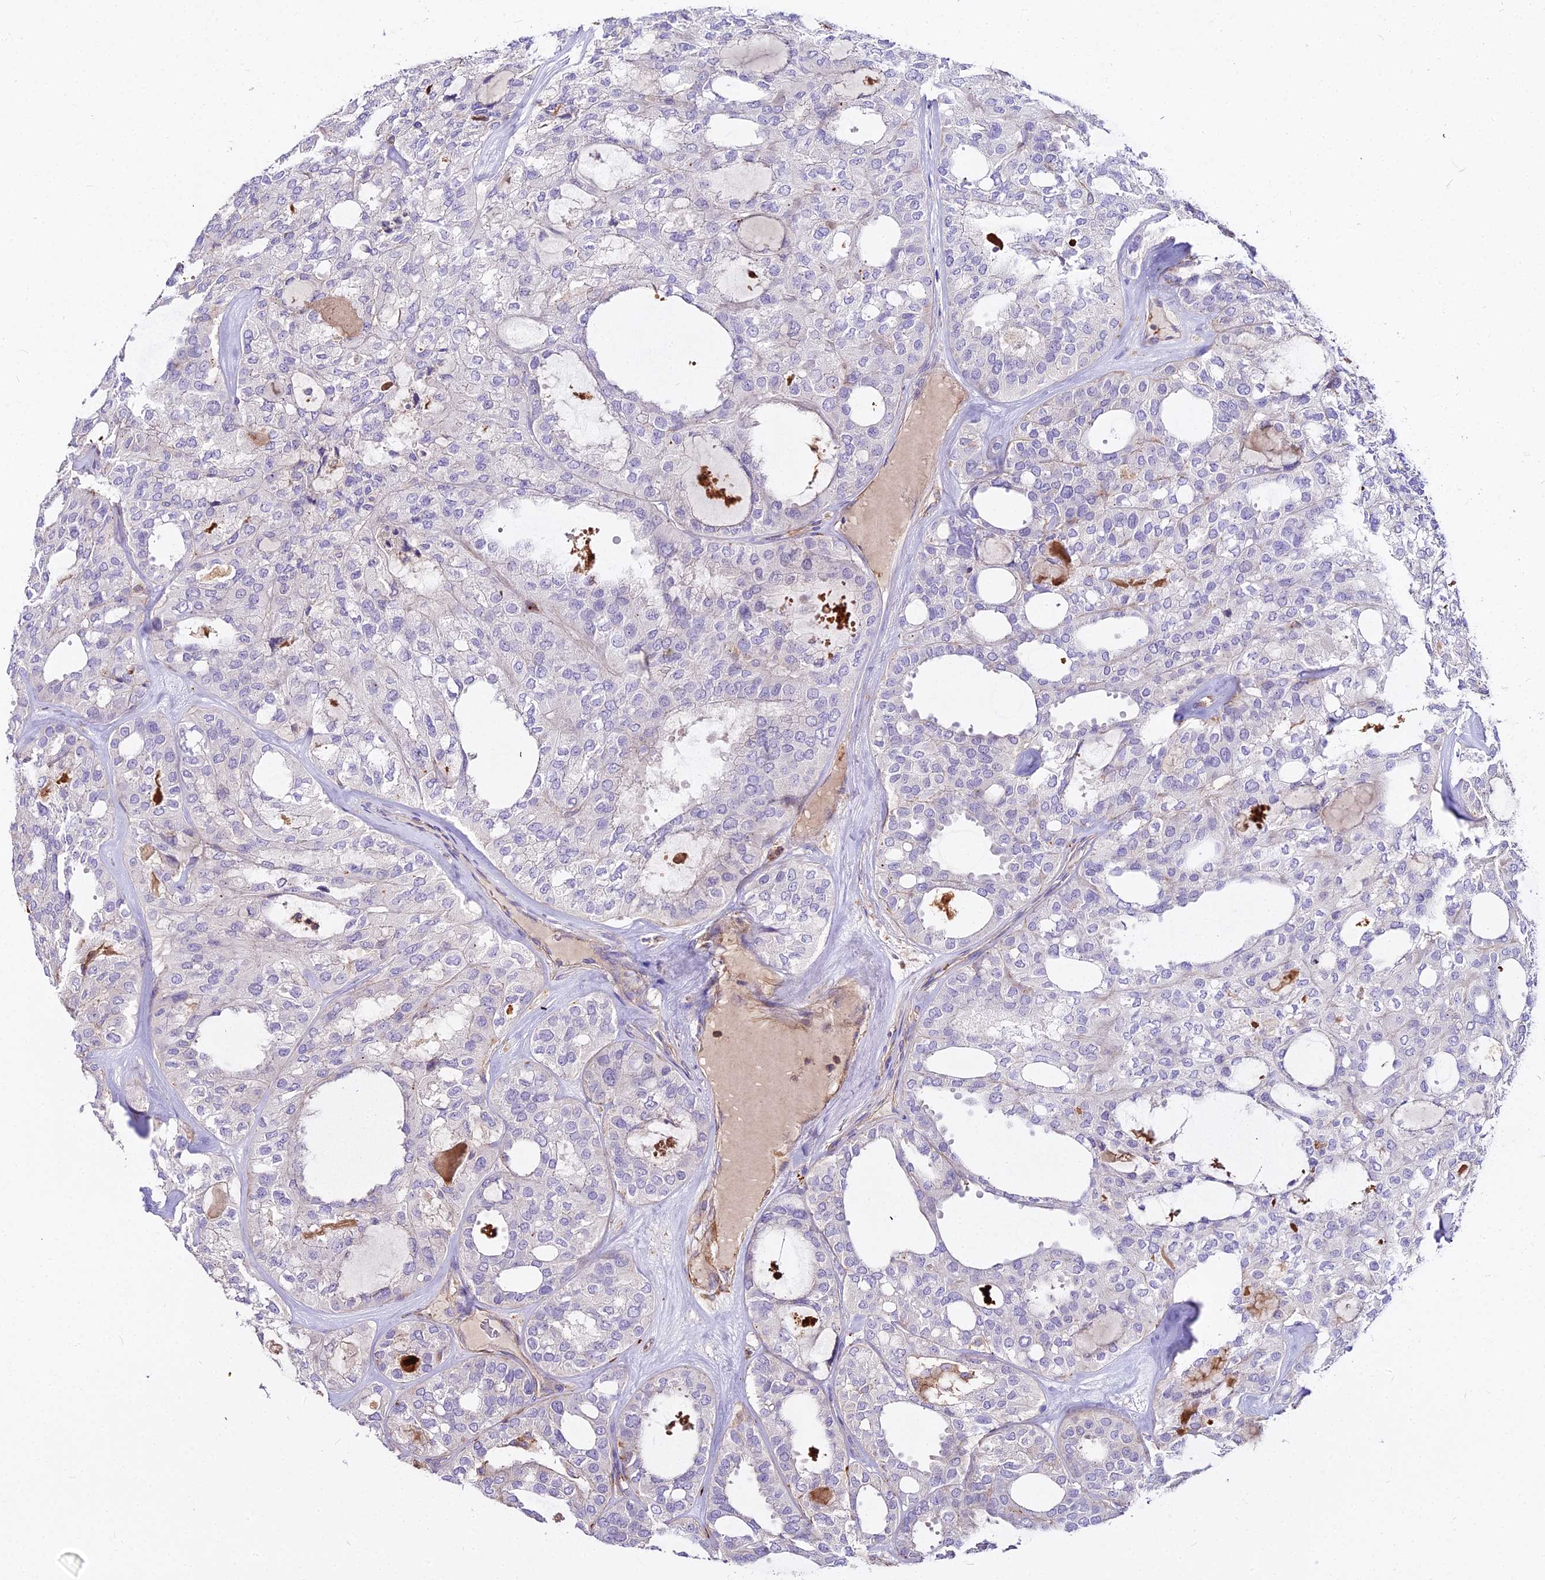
{"staining": {"intensity": "negative", "quantity": "none", "location": "none"}, "tissue": "thyroid cancer", "cell_type": "Tumor cells", "image_type": "cancer", "snomed": [{"axis": "morphology", "description": "Follicular adenoma carcinoma, NOS"}, {"axis": "topography", "description": "Thyroid gland"}], "caption": "Micrograph shows no protein staining in tumor cells of thyroid follicular adenoma carcinoma tissue.", "gene": "GLYAT", "patient": {"sex": "male", "age": 75}}